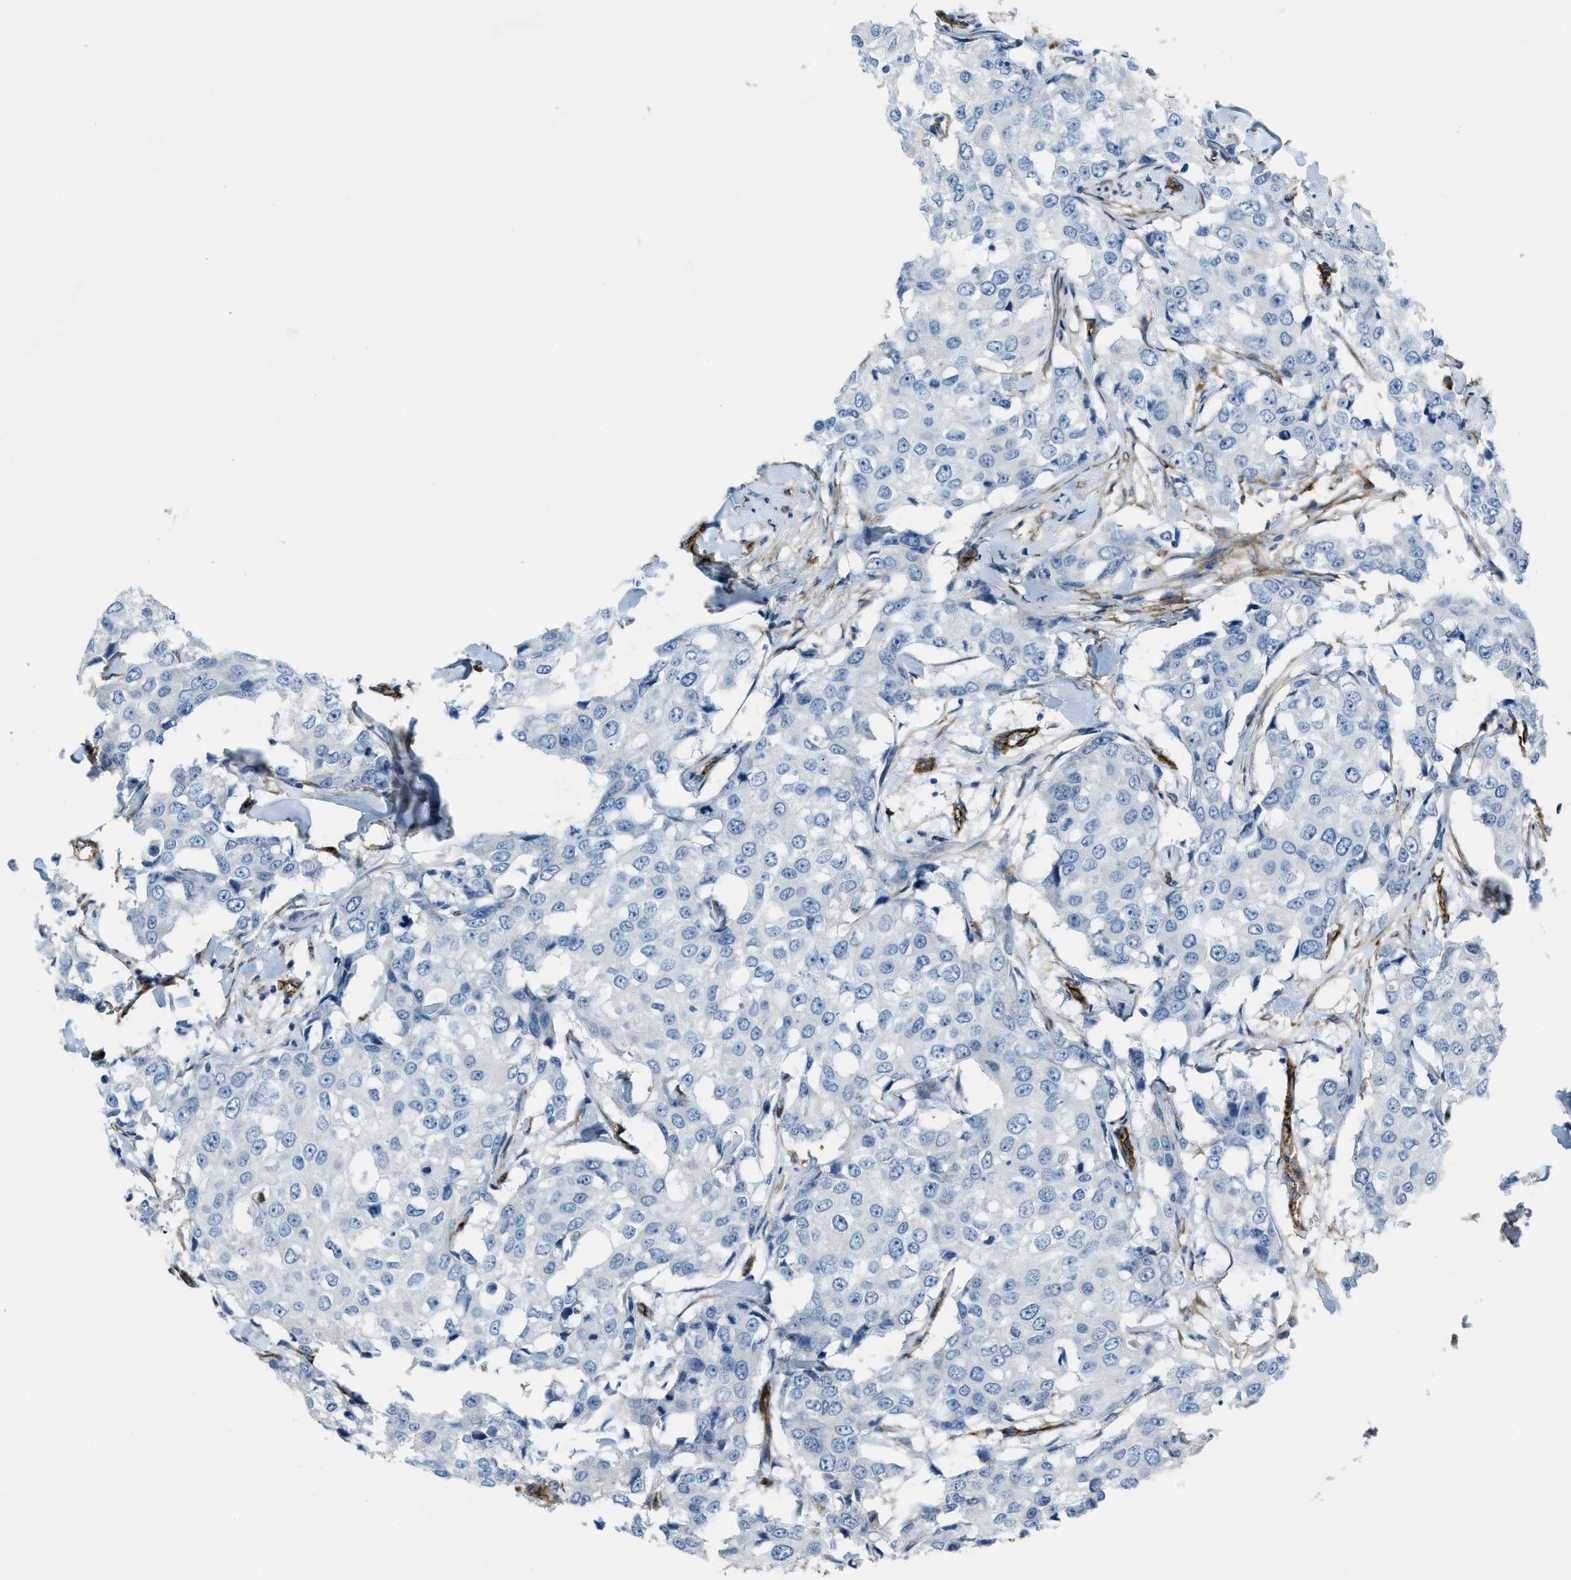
{"staining": {"intensity": "negative", "quantity": "none", "location": "none"}, "tissue": "breast cancer", "cell_type": "Tumor cells", "image_type": "cancer", "snomed": [{"axis": "morphology", "description": "Duct carcinoma"}, {"axis": "topography", "description": "Breast"}], "caption": "This is an immunohistochemistry (IHC) photomicrograph of human breast cancer (intraductal carcinoma). There is no positivity in tumor cells.", "gene": "TMEM43", "patient": {"sex": "female", "age": 27}}